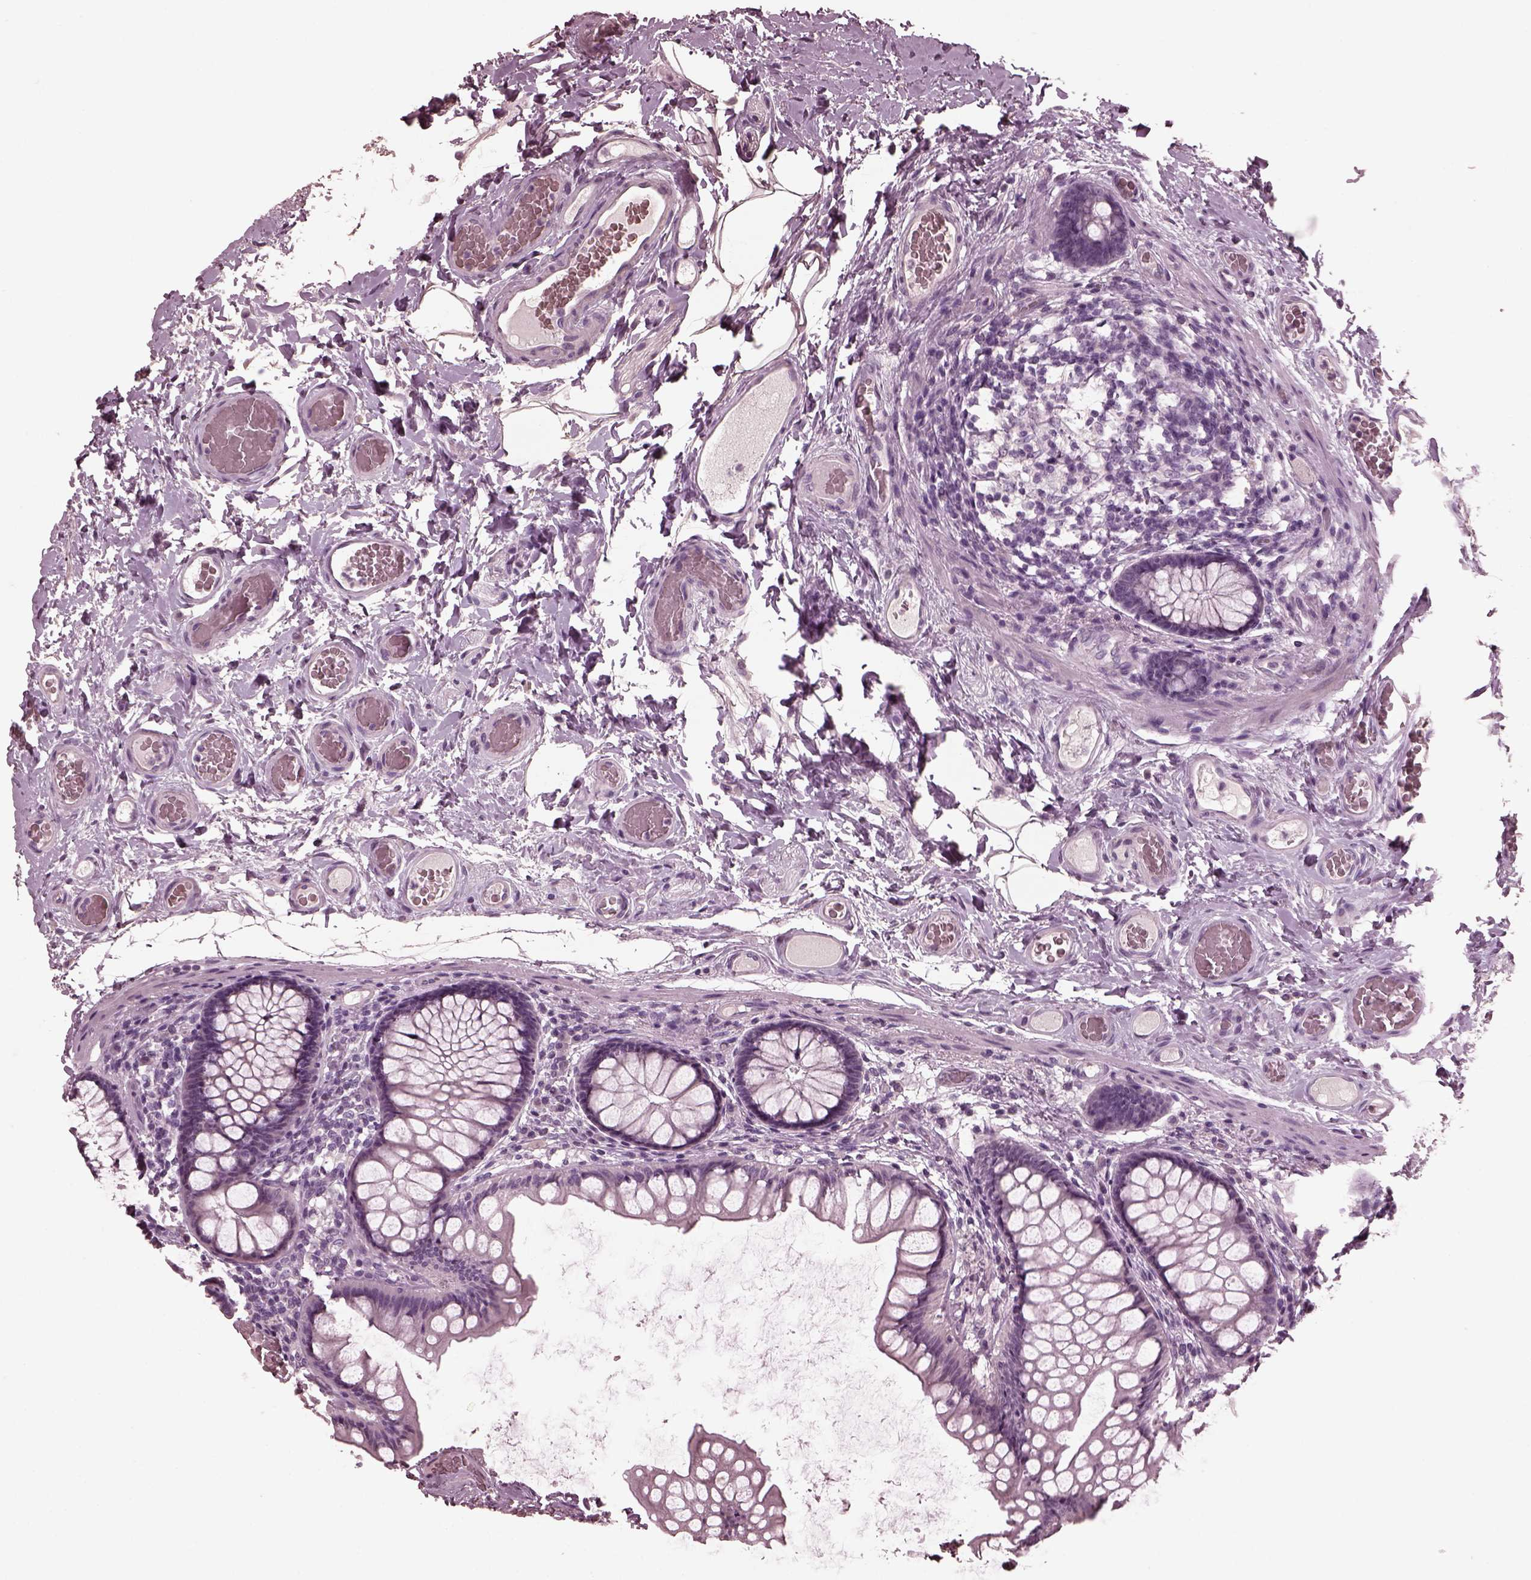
{"staining": {"intensity": "negative", "quantity": "none", "location": "none"}, "tissue": "colon", "cell_type": "Endothelial cells", "image_type": "normal", "snomed": [{"axis": "morphology", "description": "Normal tissue, NOS"}, {"axis": "topography", "description": "Colon"}], "caption": "High magnification brightfield microscopy of unremarkable colon stained with DAB (3,3'-diaminobenzidine) (brown) and counterstained with hematoxylin (blue): endothelial cells show no significant positivity. Brightfield microscopy of IHC stained with DAB (3,3'-diaminobenzidine) (brown) and hematoxylin (blue), captured at high magnification.", "gene": "CGA", "patient": {"sex": "female", "age": 65}}